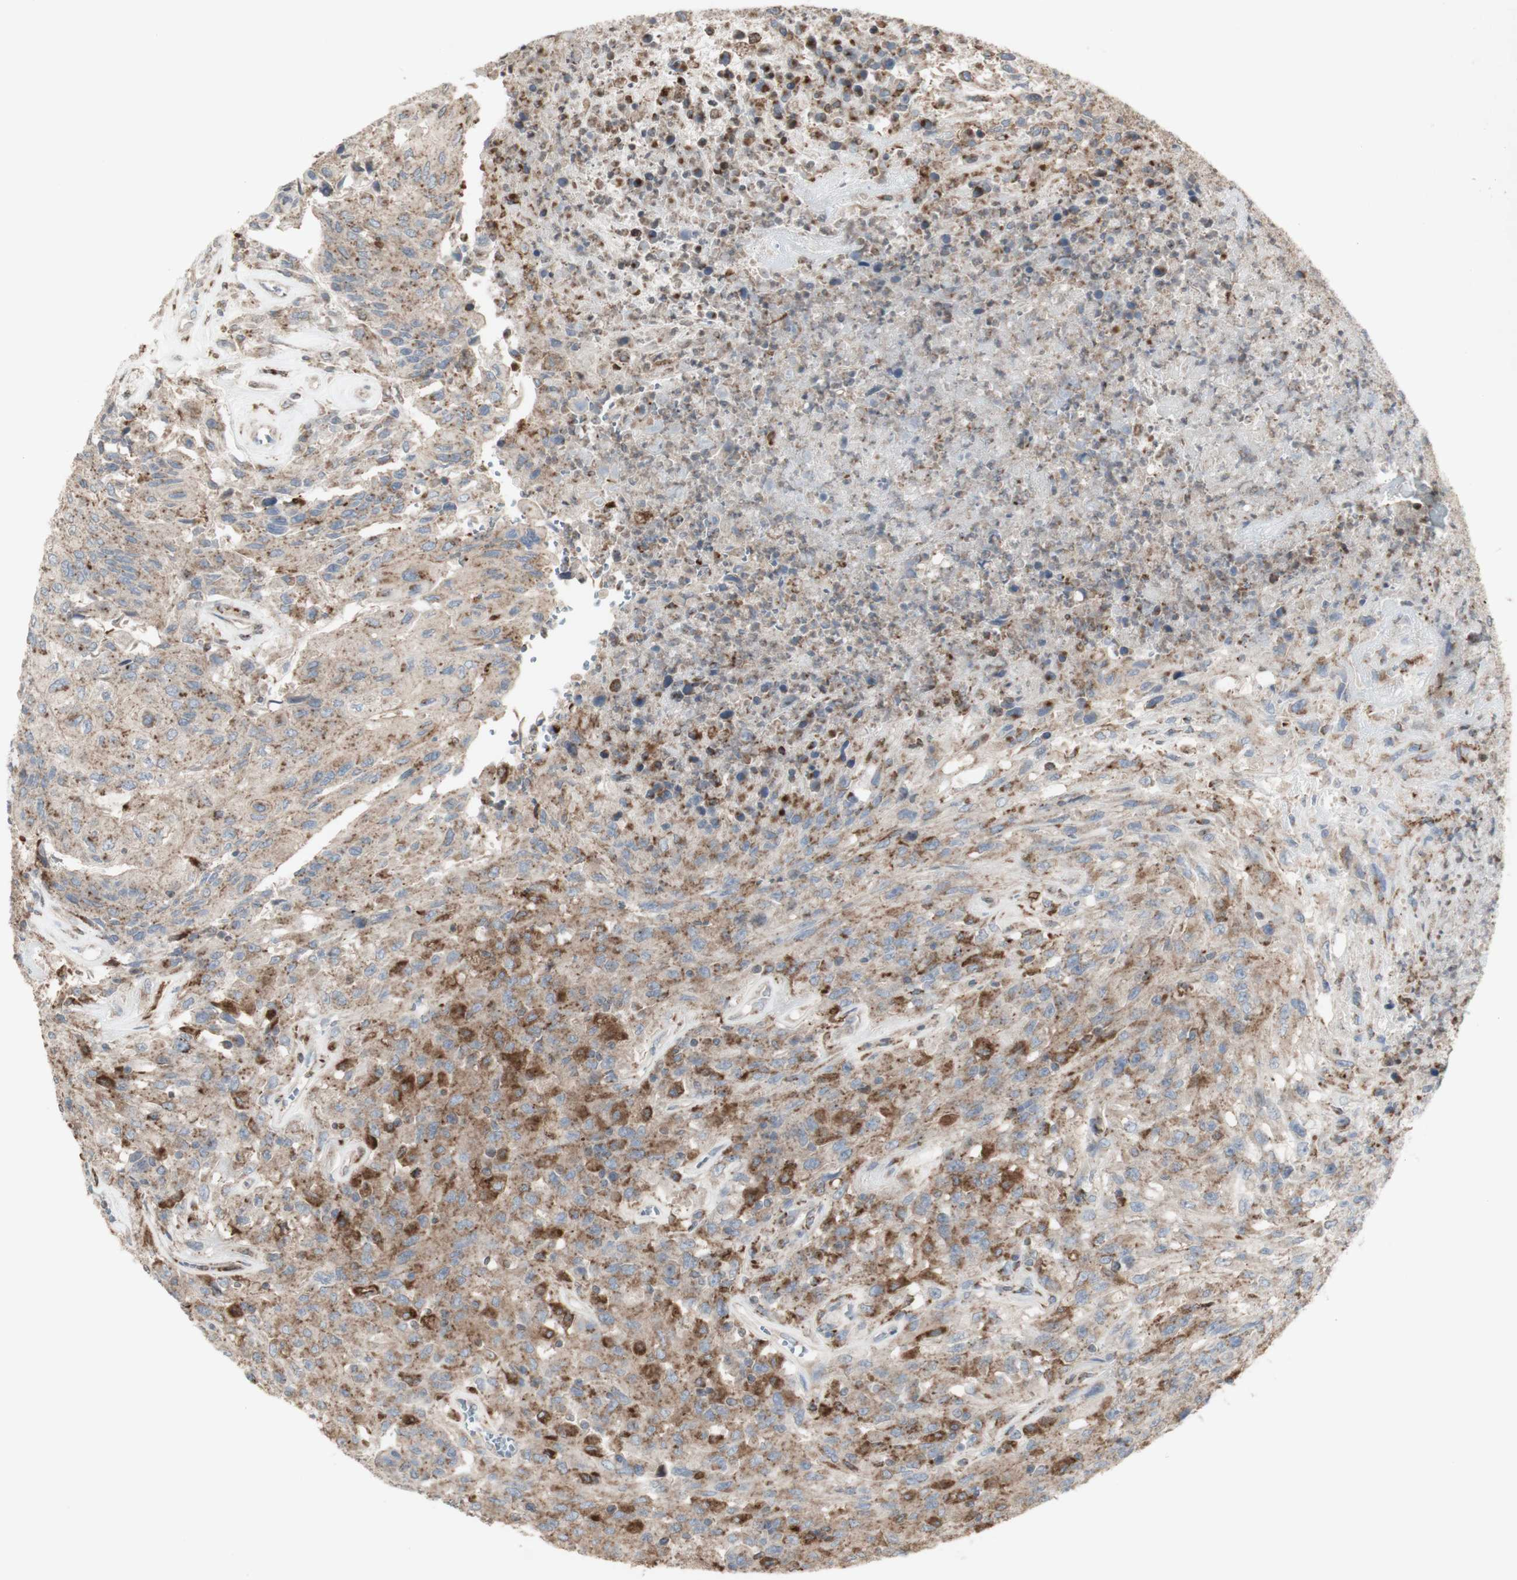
{"staining": {"intensity": "moderate", "quantity": "25%-75%", "location": "cytoplasmic/membranous"}, "tissue": "urothelial cancer", "cell_type": "Tumor cells", "image_type": "cancer", "snomed": [{"axis": "morphology", "description": "Urothelial carcinoma, High grade"}, {"axis": "topography", "description": "Urinary bladder"}], "caption": "Immunohistochemical staining of human urothelial cancer reveals medium levels of moderate cytoplasmic/membranous staining in approximately 25%-75% of tumor cells.", "gene": "ATP6V1E1", "patient": {"sex": "male", "age": 66}}